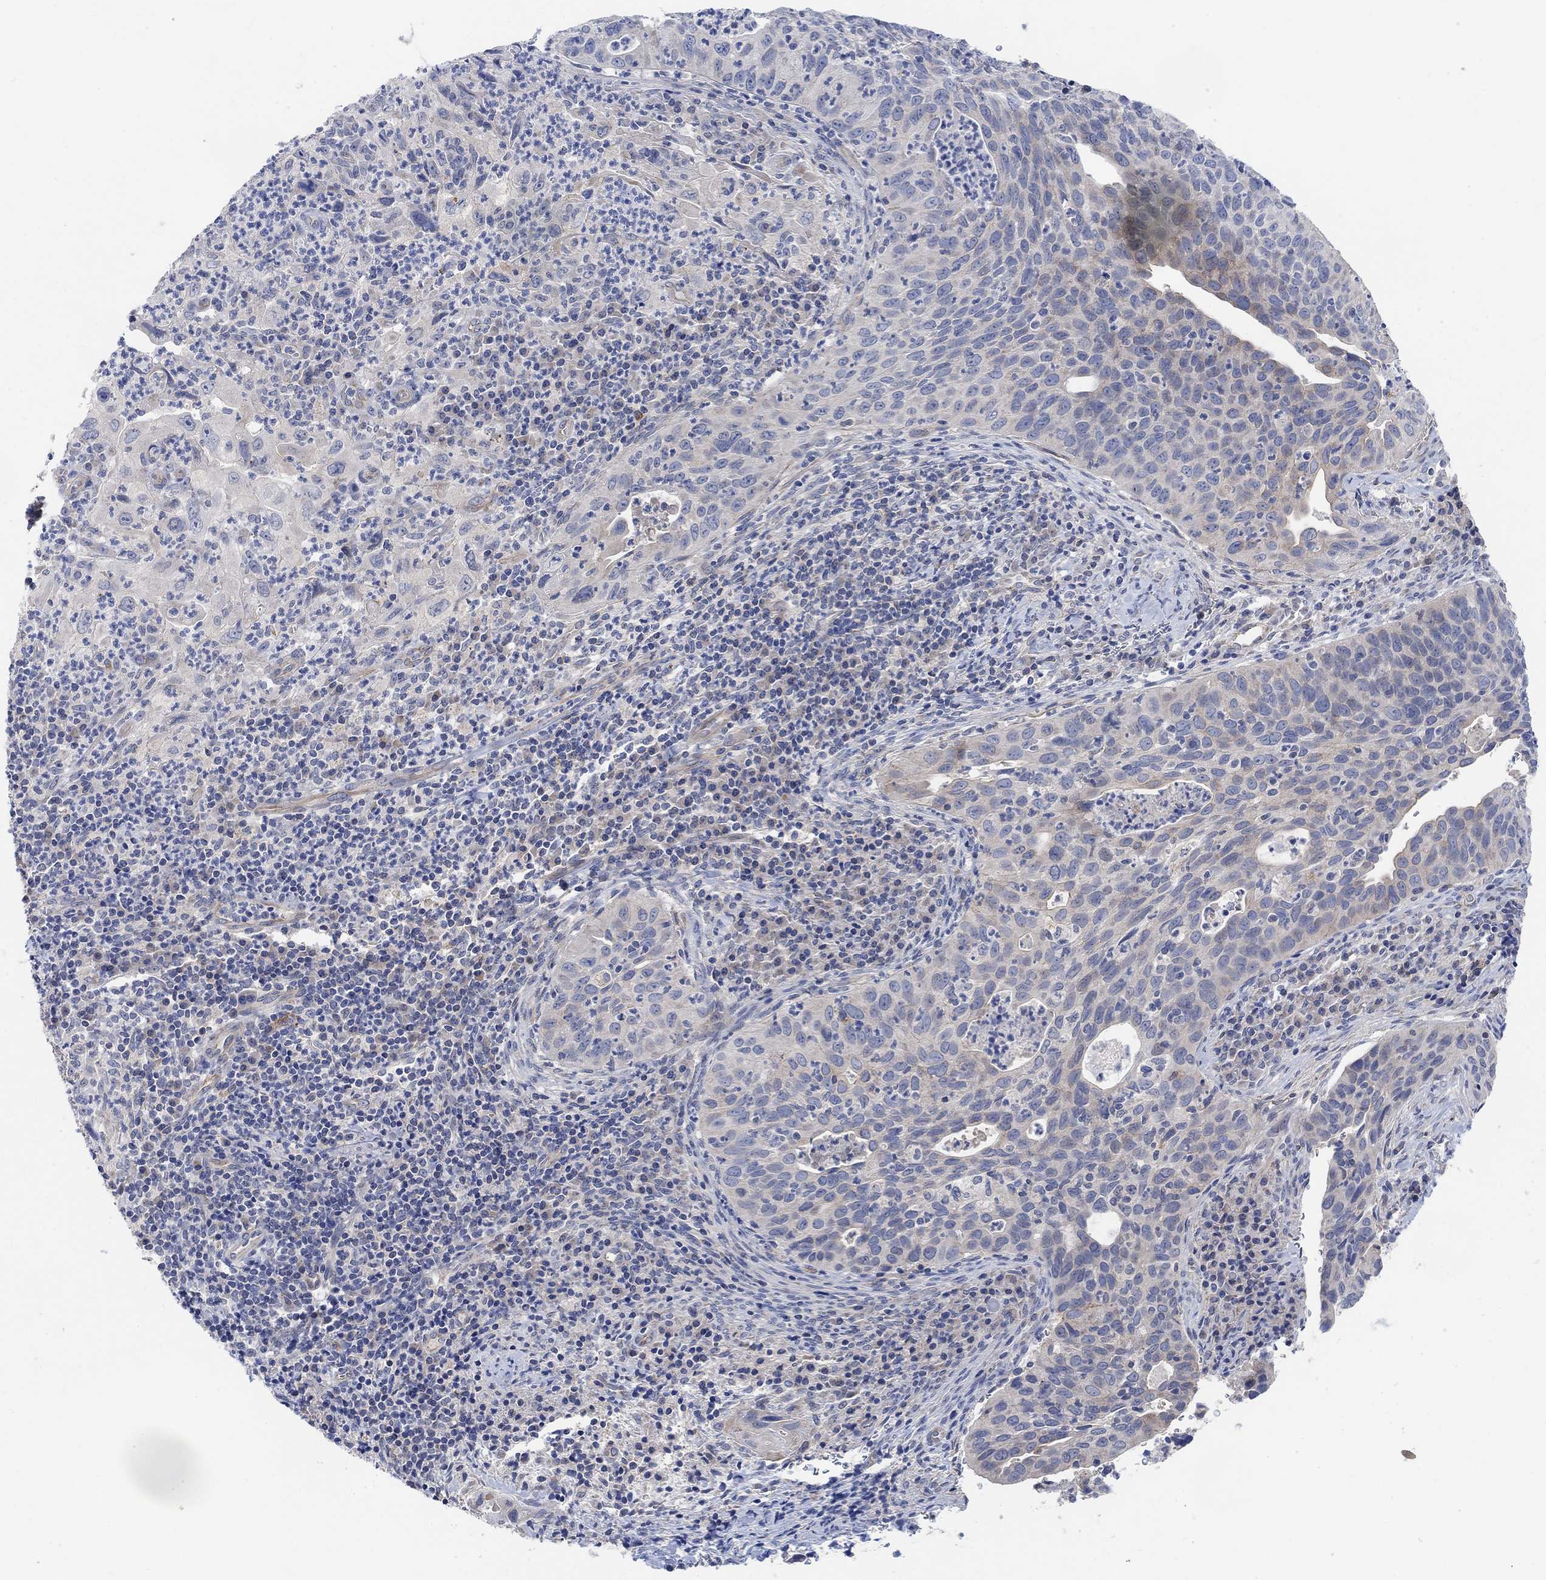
{"staining": {"intensity": "weak", "quantity": "25%-75%", "location": "cytoplasmic/membranous"}, "tissue": "cervical cancer", "cell_type": "Tumor cells", "image_type": "cancer", "snomed": [{"axis": "morphology", "description": "Squamous cell carcinoma, NOS"}, {"axis": "topography", "description": "Cervix"}], "caption": "Human cervical squamous cell carcinoma stained with a protein marker shows weak staining in tumor cells.", "gene": "HCRTR1", "patient": {"sex": "female", "age": 26}}